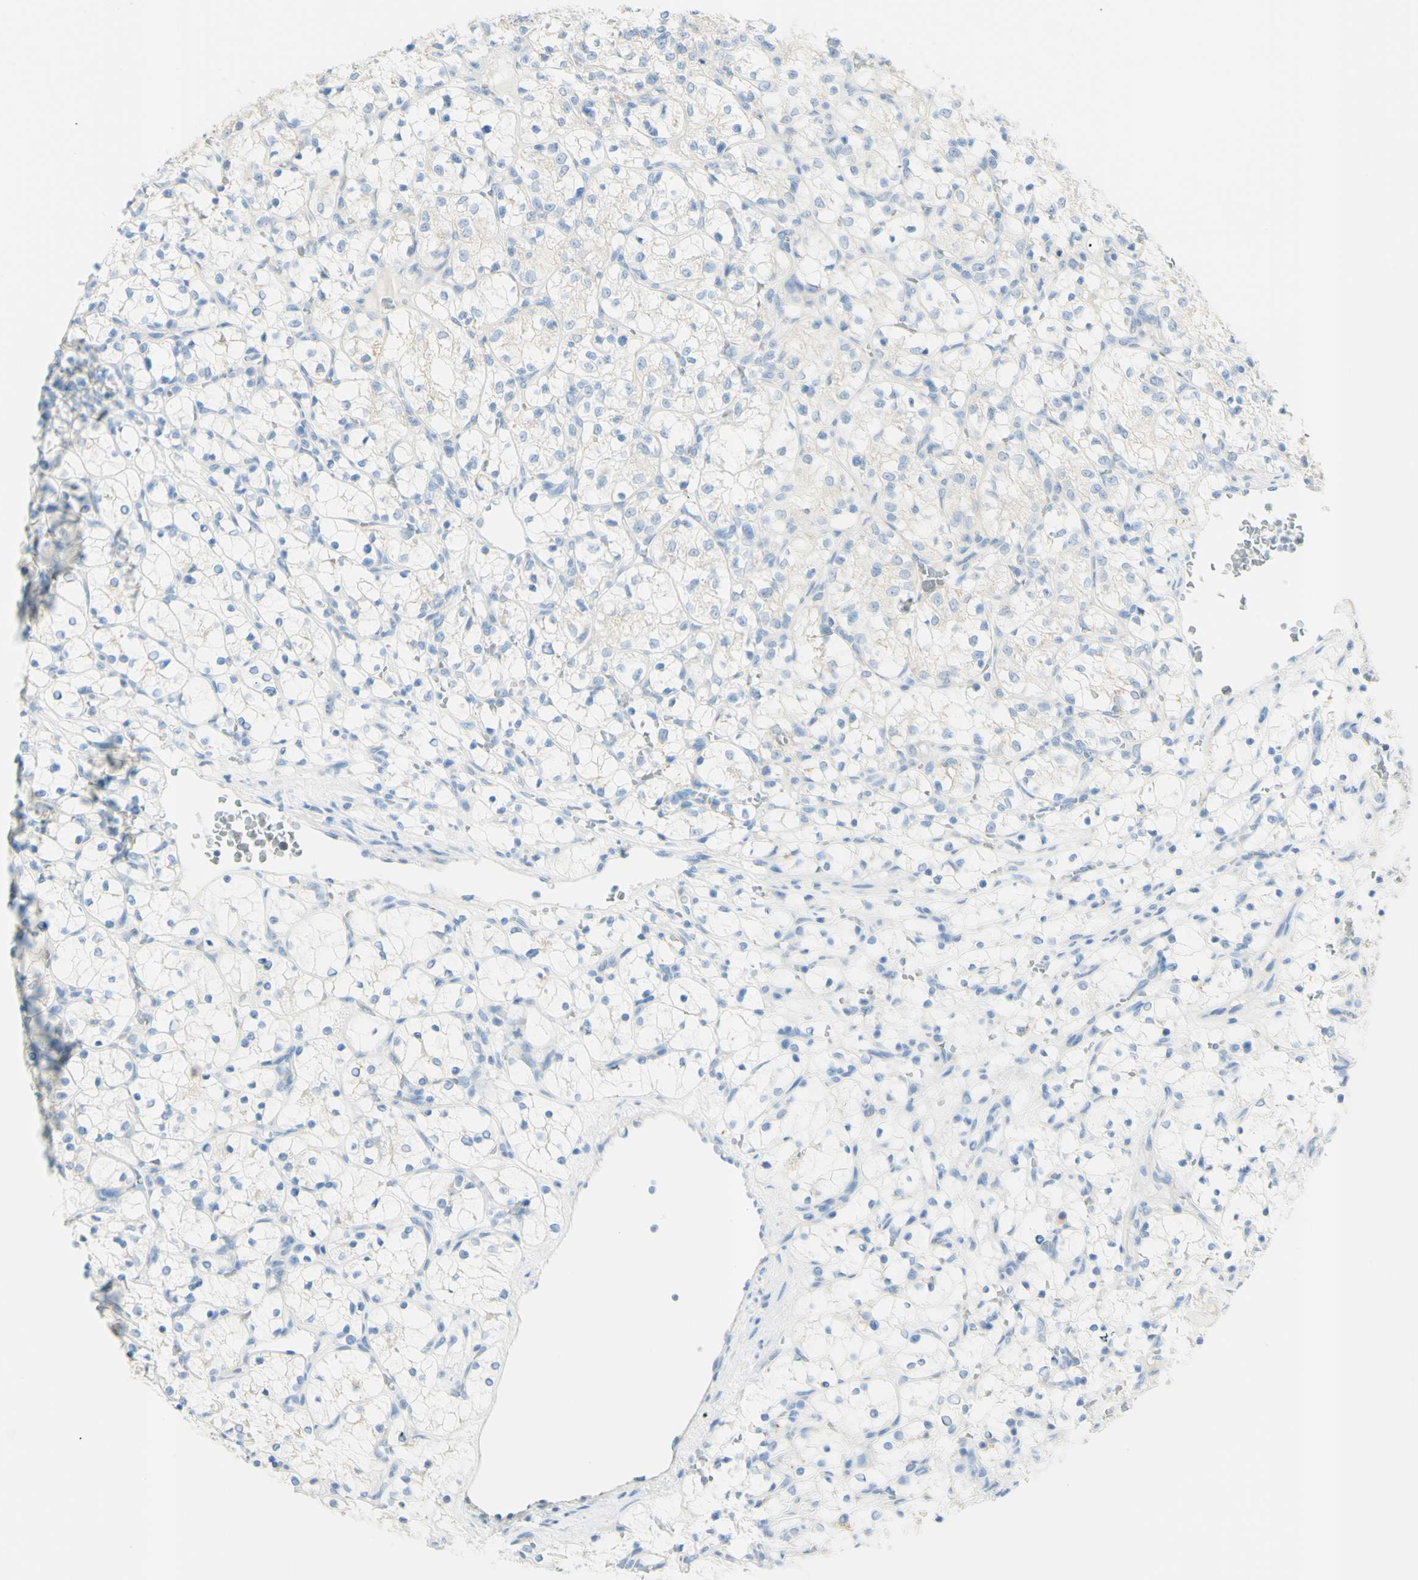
{"staining": {"intensity": "negative", "quantity": "none", "location": "none"}, "tissue": "renal cancer", "cell_type": "Tumor cells", "image_type": "cancer", "snomed": [{"axis": "morphology", "description": "Adenocarcinoma, NOS"}, {"axis": "topography", "description": "Kidney"}], "caption": "High power microscopy micrograph of an immunohistochemistry (IHC) image of renal adenocarcinoma, revealing no significant positivity in tumor cells.", "gene": "TSPAN1", "patient": {"sex": "female", "age": 69}}